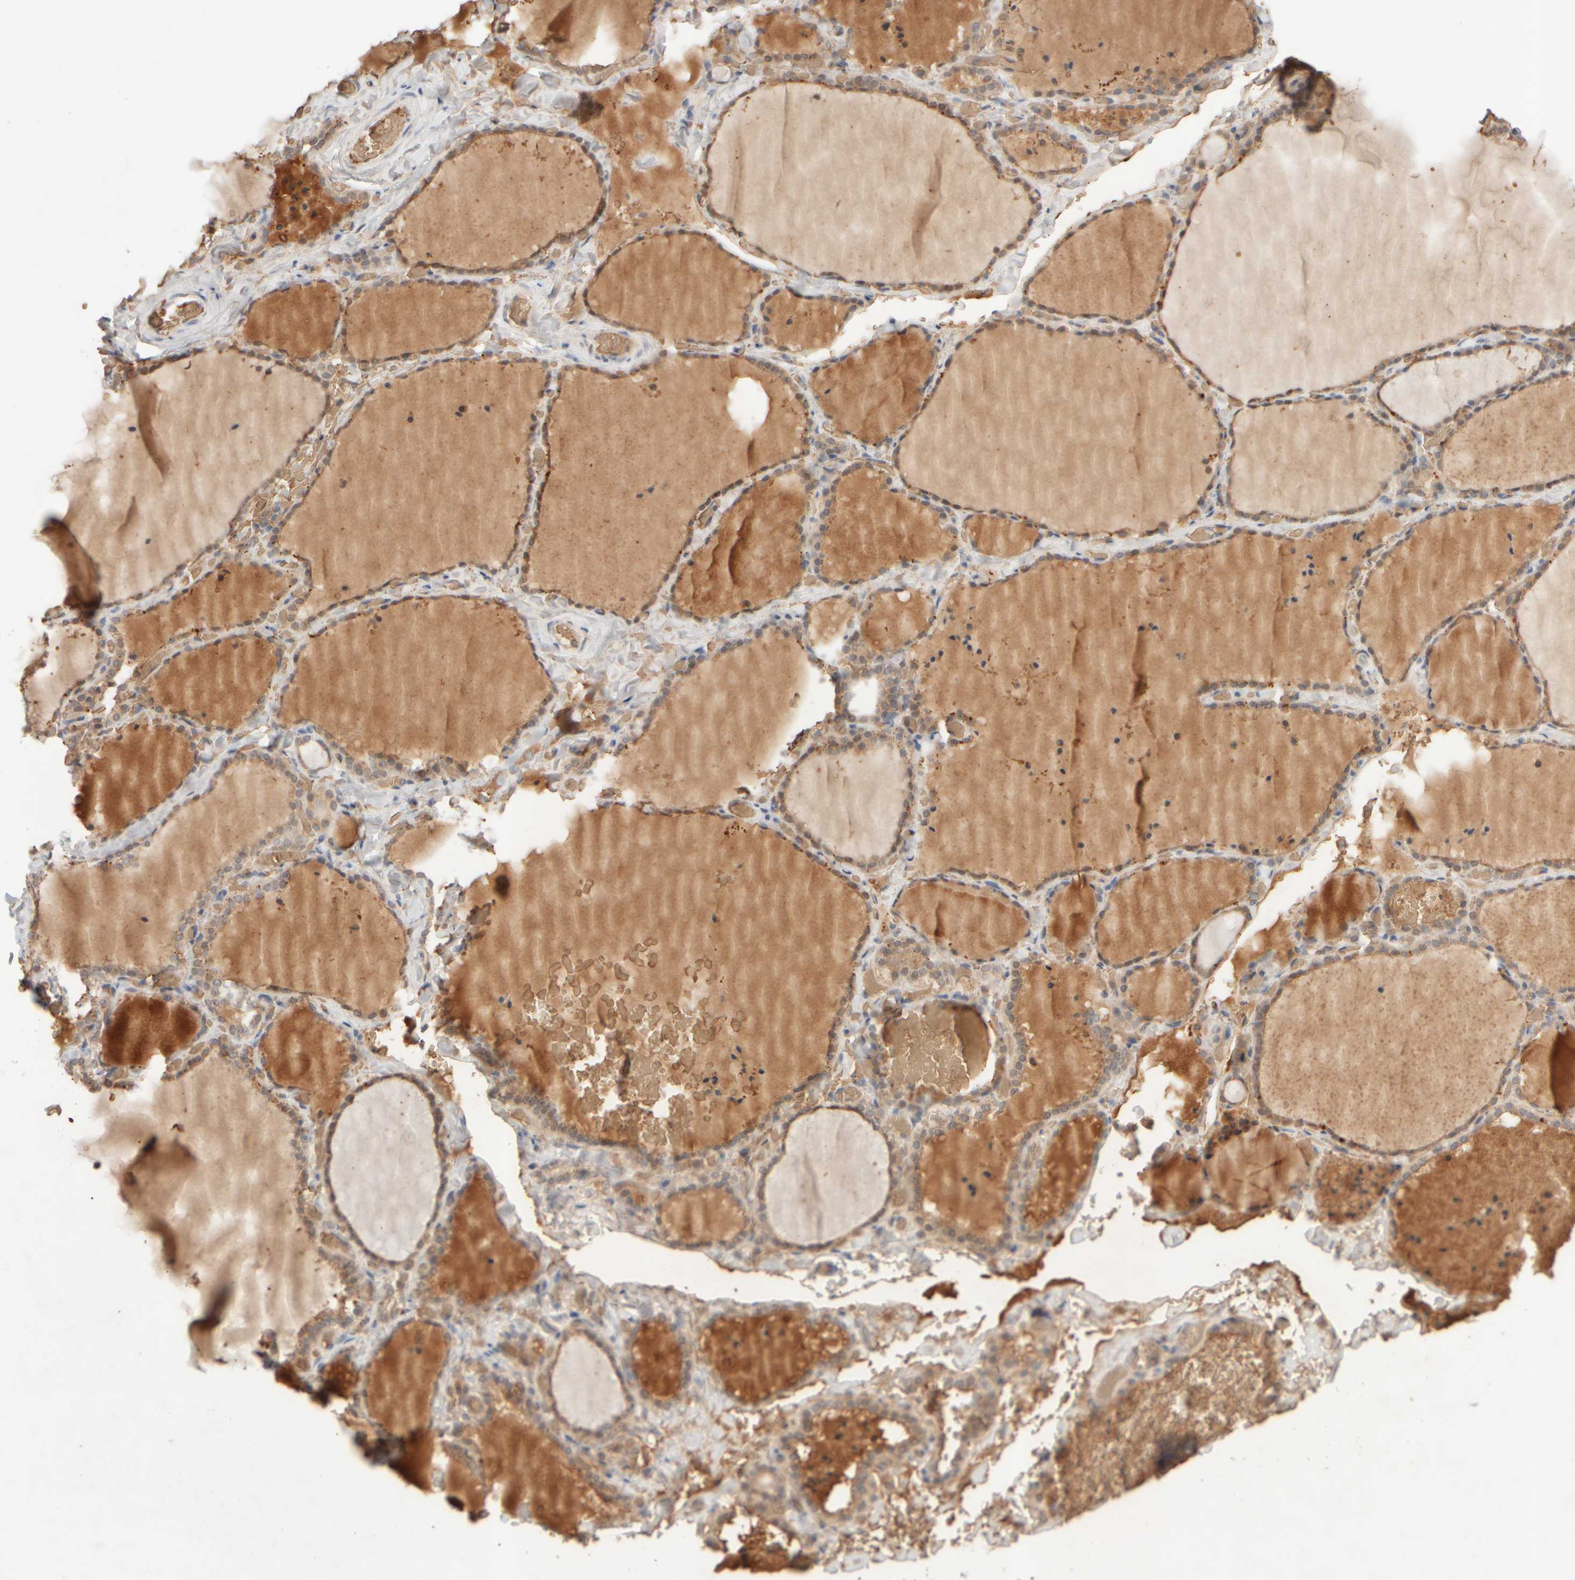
{"staining": {"intensity": "moderate", "quantity": ">75%", "location": "cytoplasmic/membranous"}, "tissue": "thyroid gland", "cell_type": "Glandular cells", "image_type": "normal", "snomed": [{"axis": "morphology", "description": "Normal tissue, NOS"}, {"axis": "topography", "description": "Thyroid gland"}], "caption": "Brown immunohistochemical staining in normal human thyroid gland reveals moderate cytoplasmic/membranous expression in approximately >75% of glandular cells.", "gene": "MST1", "patient": {"sex": "female", "age": 22}}